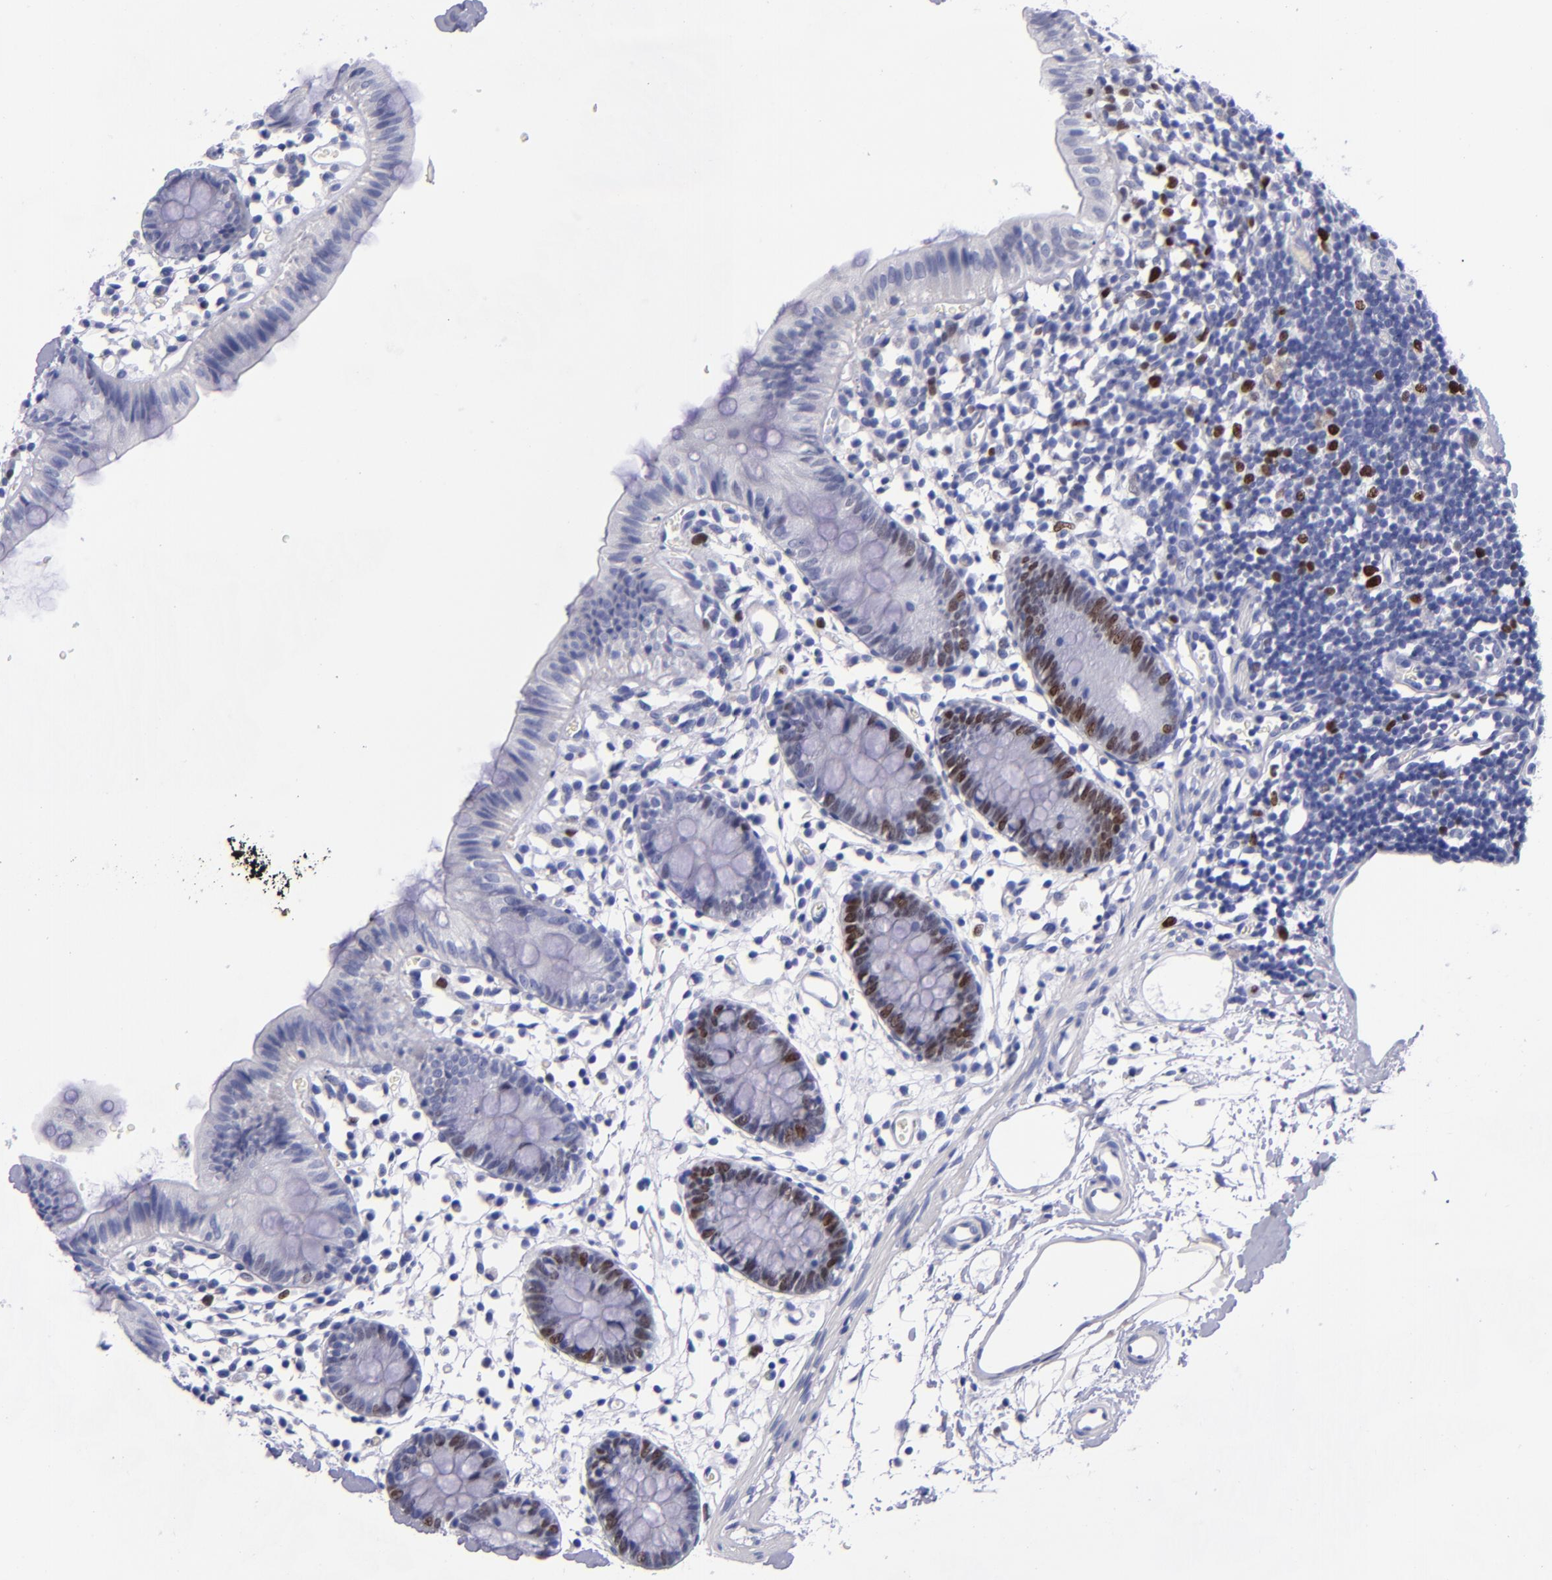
{"staining": {"intensity": "negative", "quantity": "none", "location": "none"}, "tissue": "colon", "cell_type": "Endothelial cells", "image_type": "normal", "snomed": [{"axis": "morphology", "description": "Normal tissue, NOS"}, {"axis": "topography", "description": "Colon"}], "caption": "Histopathology image shows no protein positivity in endothelial cells of benign colon. (Immunohistochemistry (ihc), brightfield microscopy, high magnification).", "gene": "MCM7", "patient": {"sex": "male", "age": 14}}